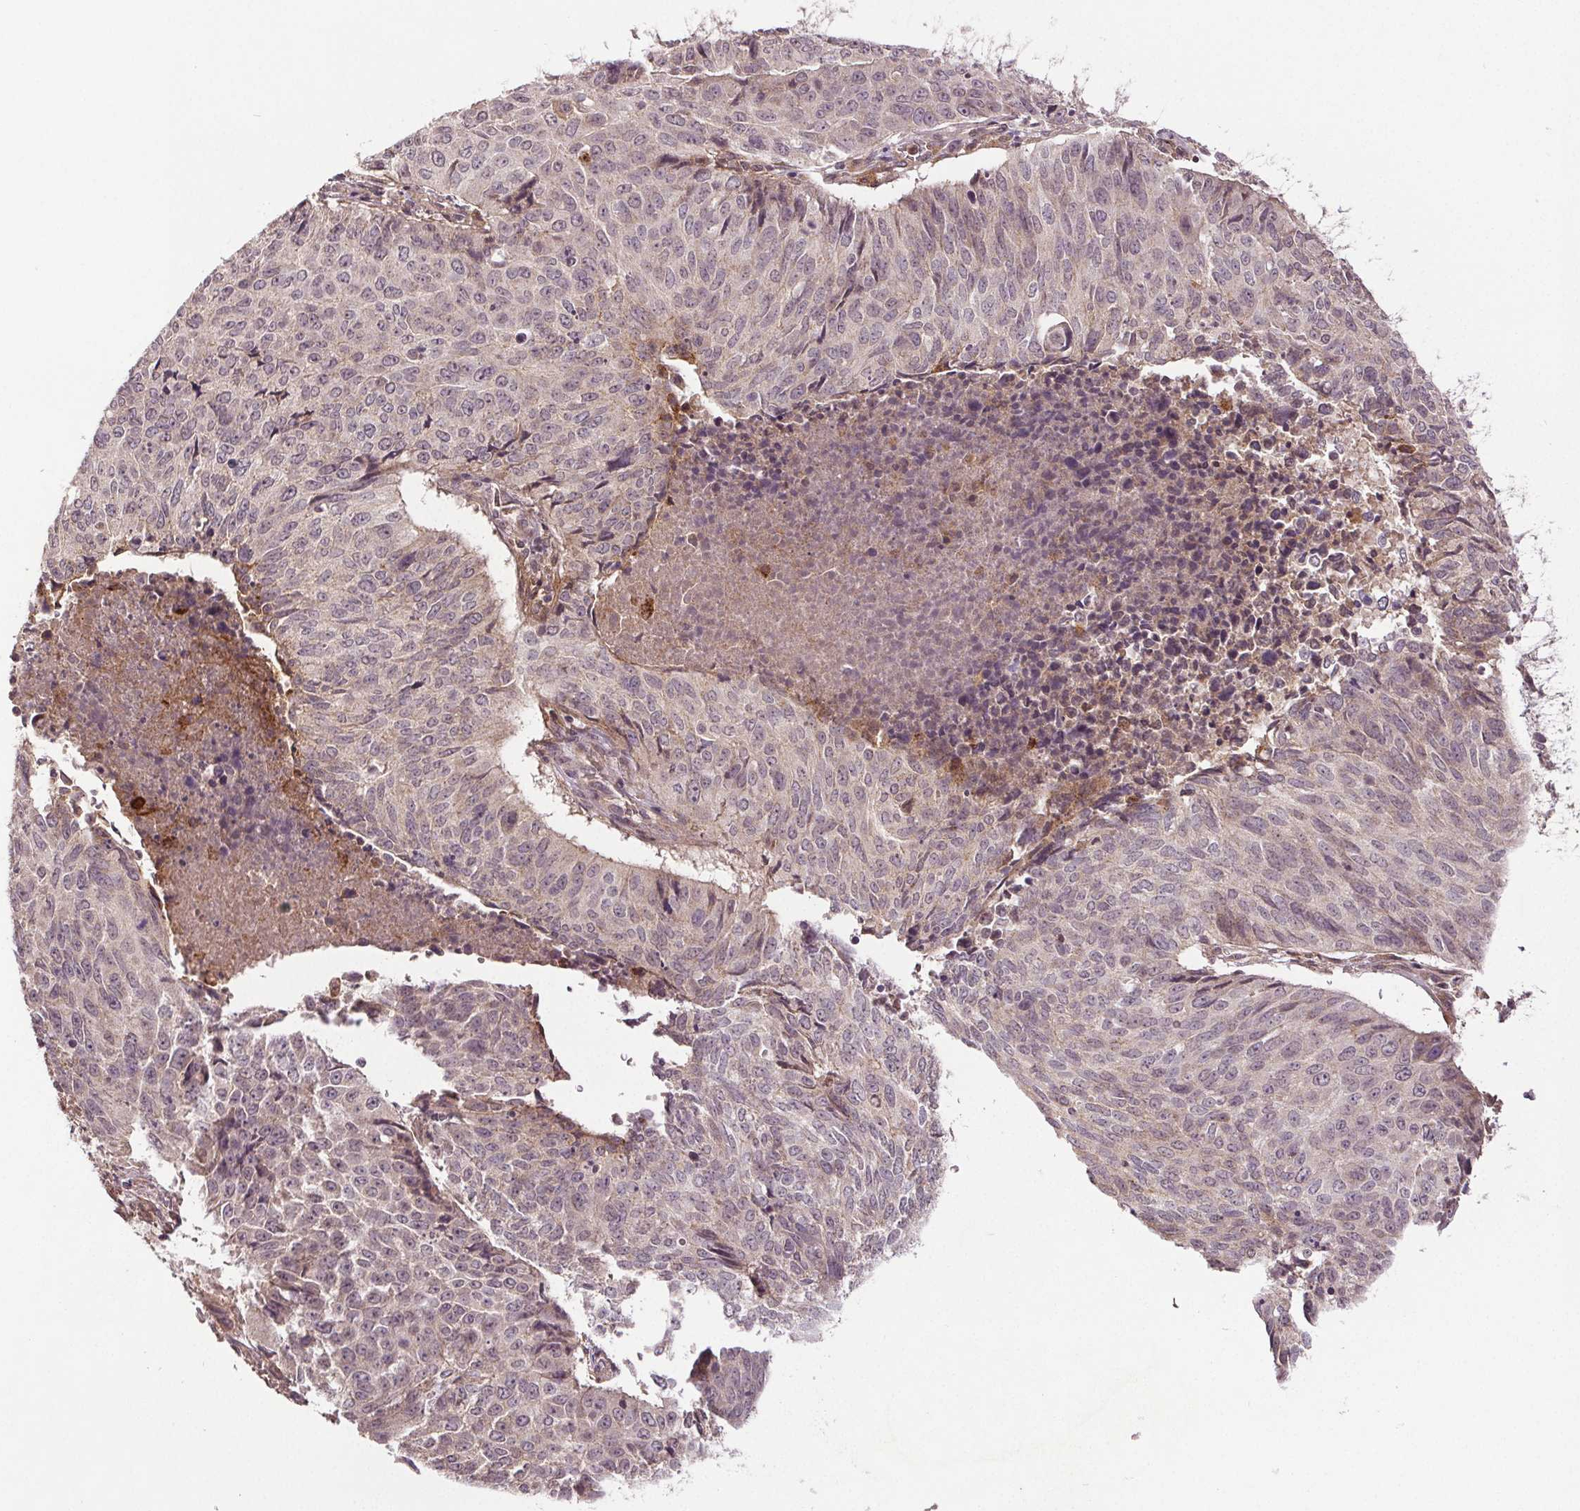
{"staining": {"intensity": "negative", "quantity": "none", "location": "none"}, "tissue": "lung cancer", "cell_type": "Tumor cells", "image_type": "cancer", "snomed": [{"axis": "morphology", "description": "Normal tissue, NOS"}, {"axis": "morphology", "description": "Squamous cell carcinoma, NOS"}, {"axis": "topography", "description": "Bronchus"}, {"axis": "topography", "description": "Lung"}], "caption": "A histopathology image of human lung squamous cell carcinoma is negative for staining in tumor cells. (DAB immunohistochemistry, high magnification).", "gene": "EPHB3", "patient": {"sex": "male", "age": 64}}